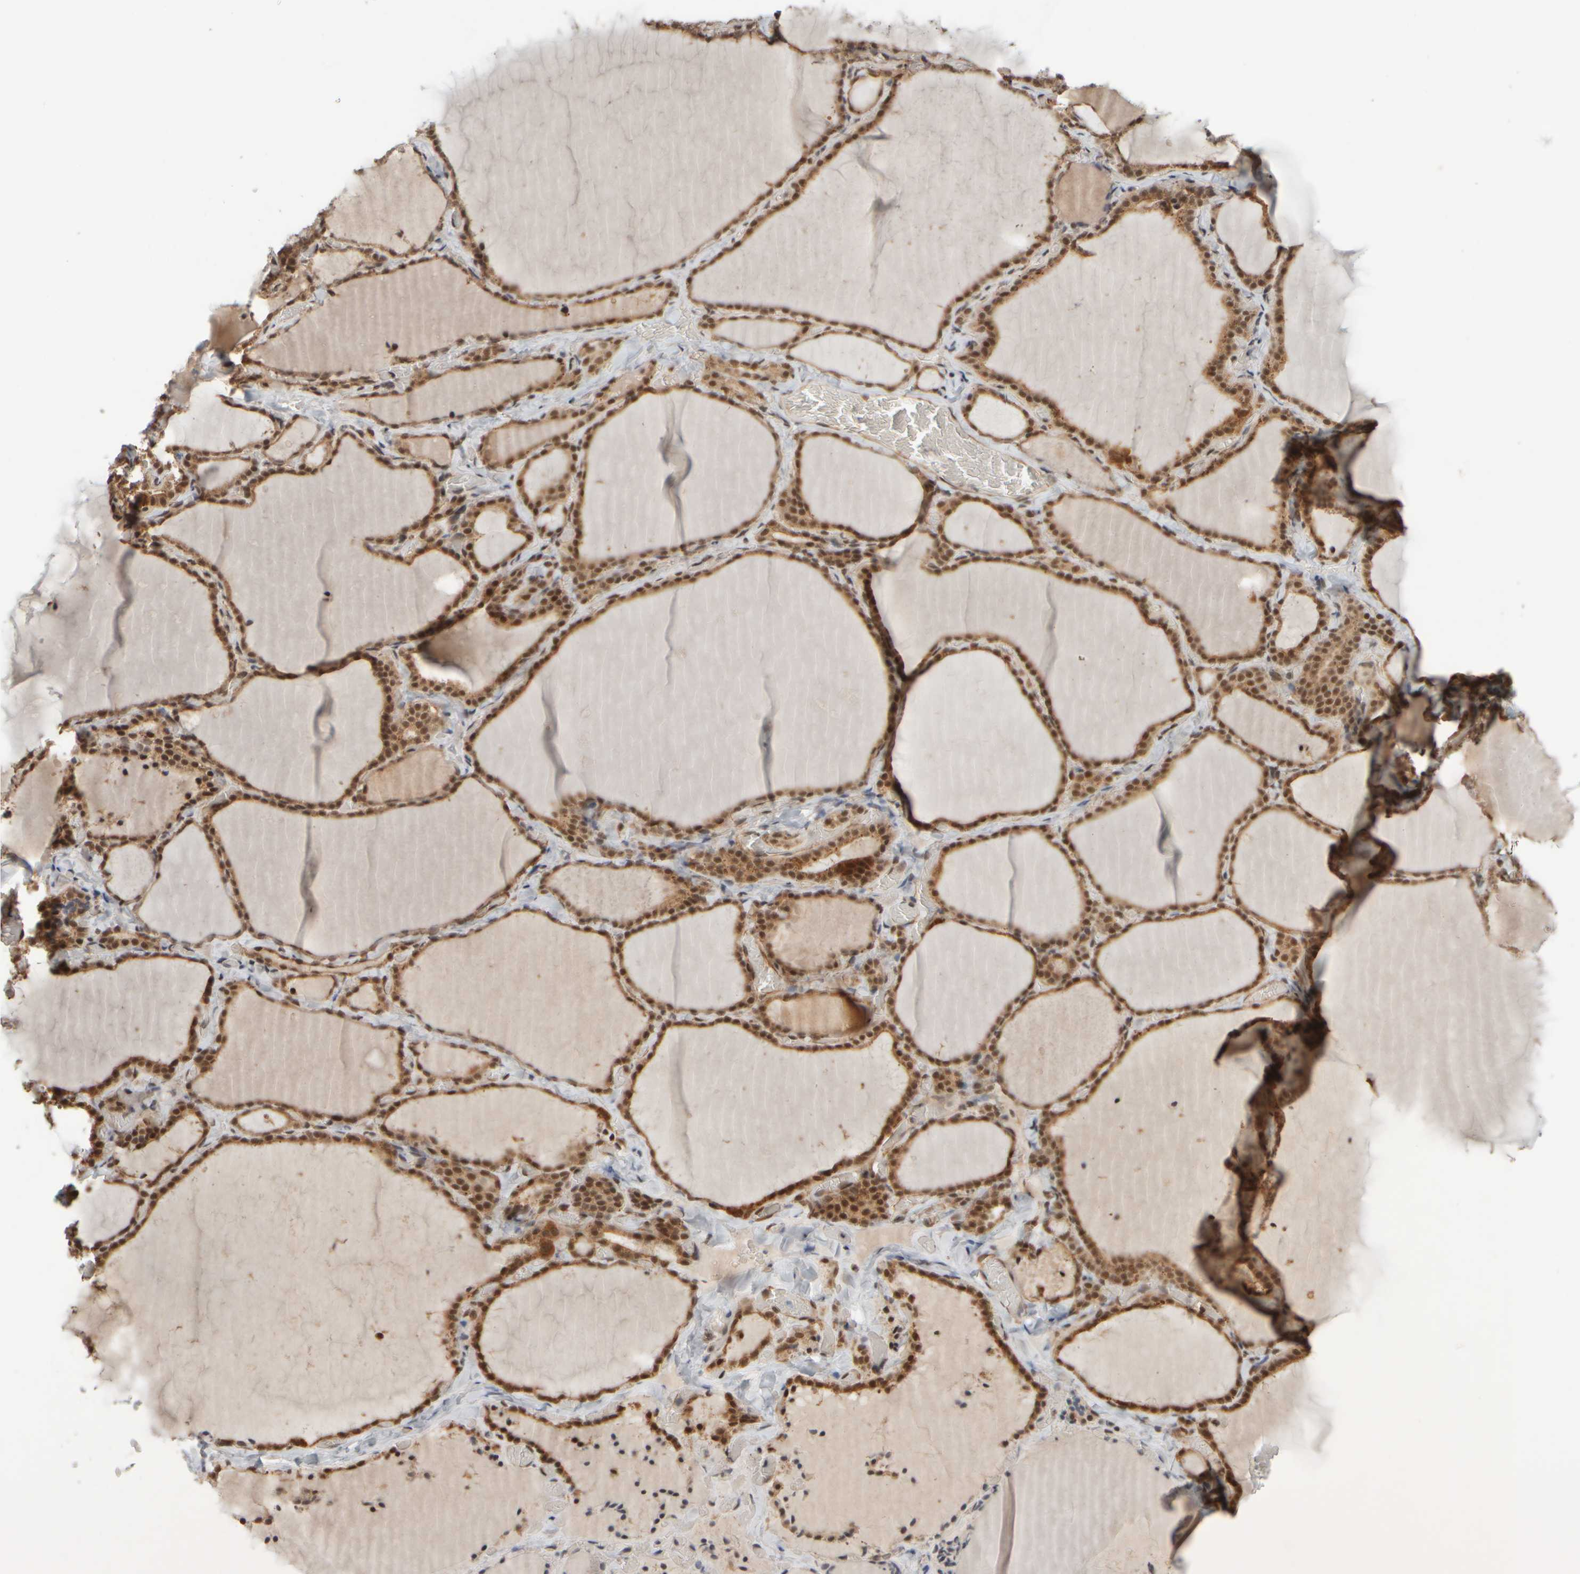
{"staining": {"intensity": "moderate", "quantity": ">75%", "location": "cytoplasmic/membranous,nuclear"}, "tissue": "thyroid gland", "cell_type": "Glandular cells", "image_type": "normal", "snomed": [{"axis": "morphology", "description": "Normal tissue, NOS"}, {"axis": "topography", "description": "Thyroid gland"}], "caption": "Thyroid gland stained for a protein exhibits moderate cytoplasmic/membranous,nuclear positivity in glandular cells.", "gene": "SYNRG", "patient": {"sex": "female", "age": 22}}